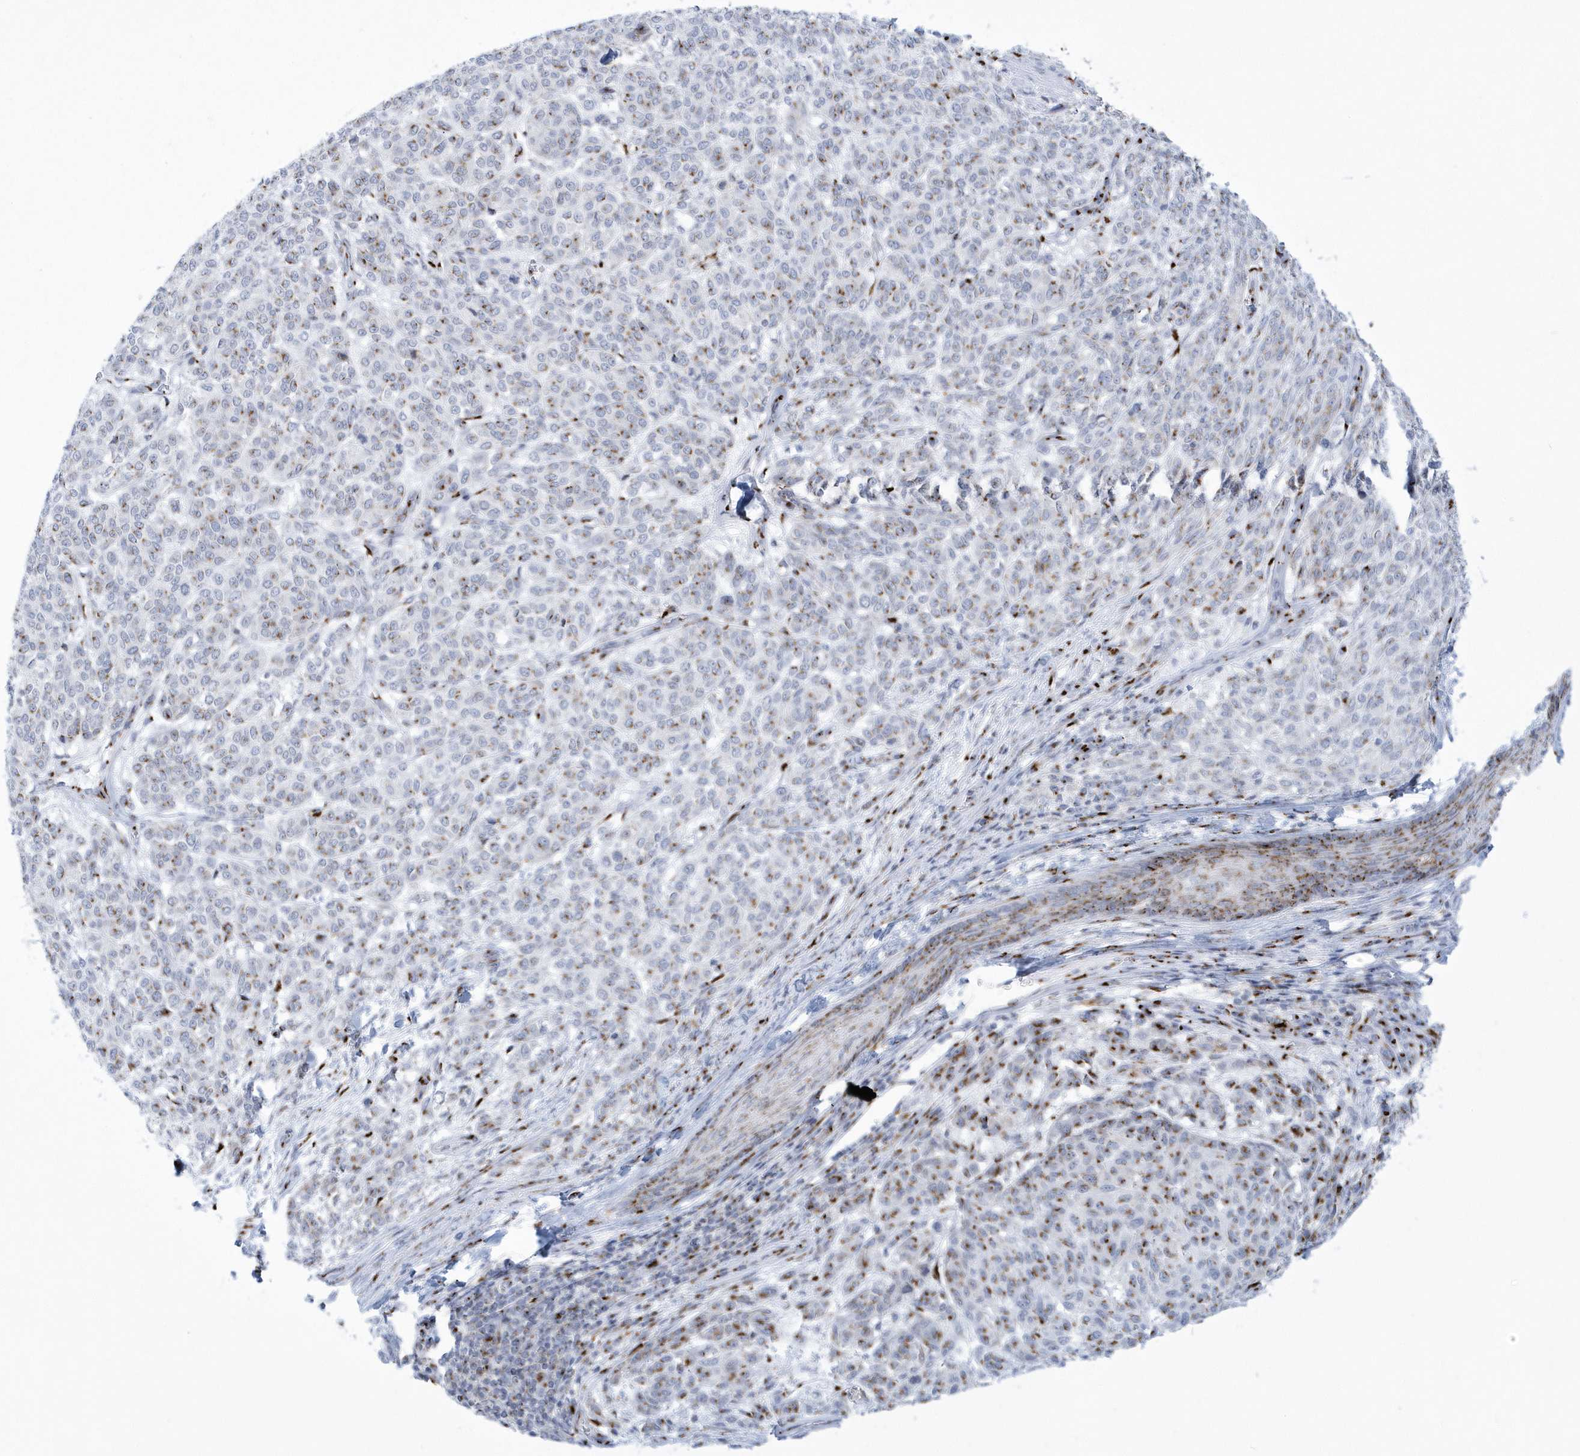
{"staining": {"intensity": "moderate", "quantity": "<25%", "location": "cytoplasmic/membranous"}, "tissue": "melanoma", "cell_type": "Tumor cells", "image_type": "cancer", "snomed": [{"axis": "morphology", "description": "Malignant melanoma, NOS"}, {"axis": "topography", "description": "Skin"}], "caption": "Tumor cells exhibit low levels of moderate cytoplasmic/membranous staining in approximately <25% of cells in malignant melanoma.", "gene": "SLX9", "patient": {"sex": "male", "age": 49}}